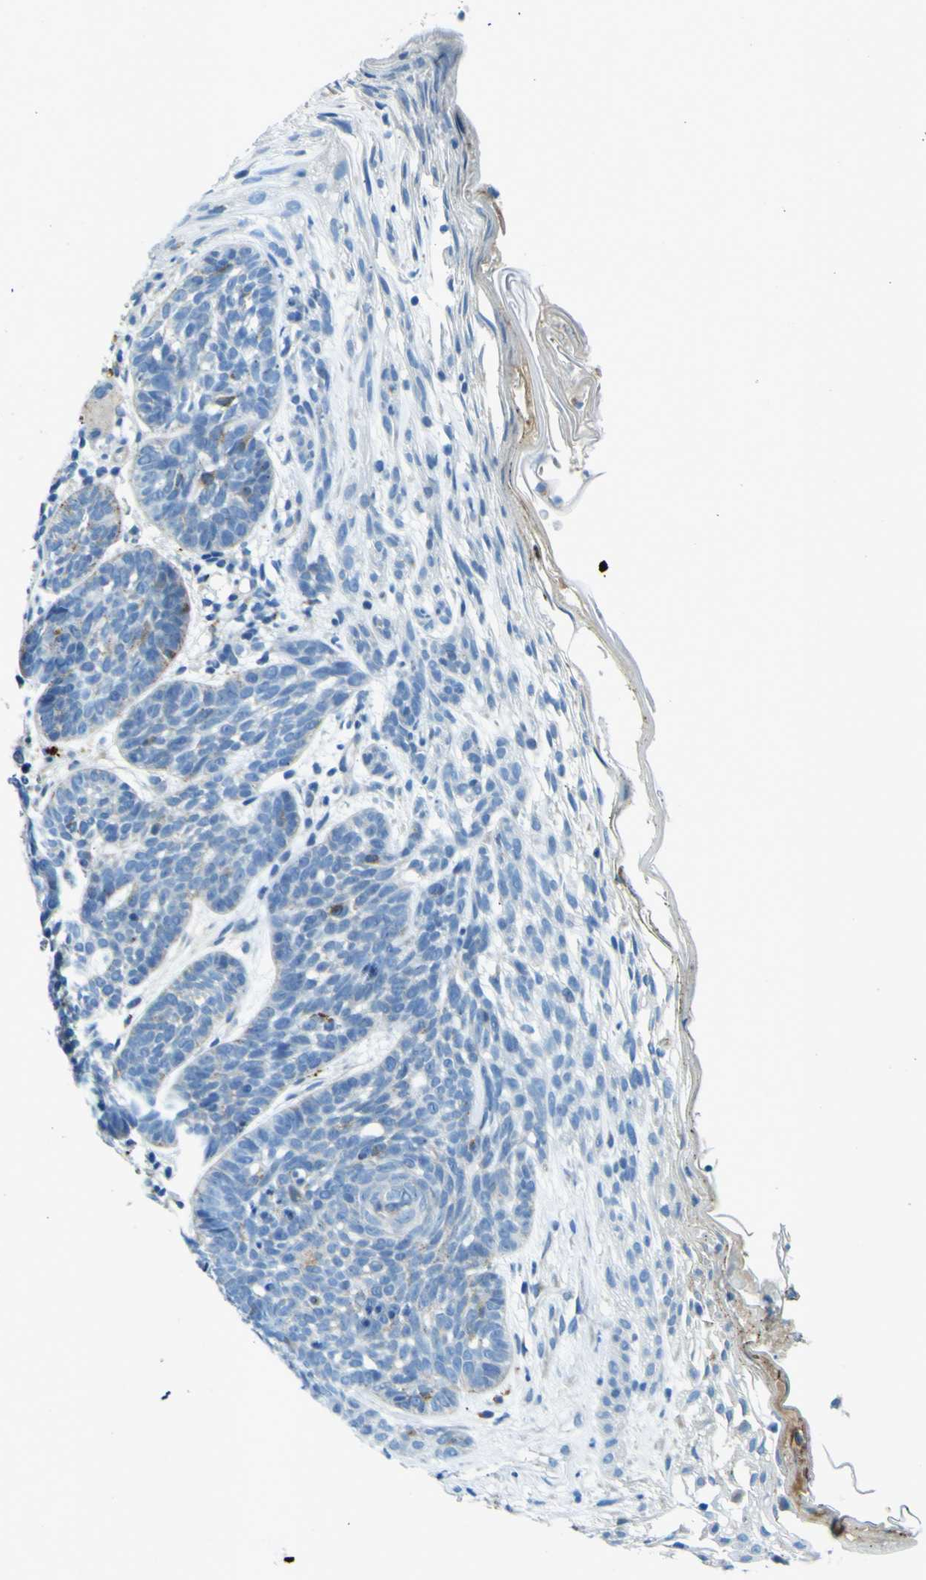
{"staining": {"intensity": "negative", "quantity": "none", "location": "none"}, "tissue": "skin cancer", "cell_type": "Tumor cells", "image_type": "cancer", "snomed": [{"axis": "morphology", "description": "Basal cell carcinoma"}, {"axis": "topography", "description": "Skin"}], "caption": "A high-resolution micrograph shows immunohistochemistry (IHC) staining of skin basal cell carcinoma, which demonstrates no significant expression in tumor cells.", "gene": "PDE9A", "patient": {"sex": "female", "age": 70}}